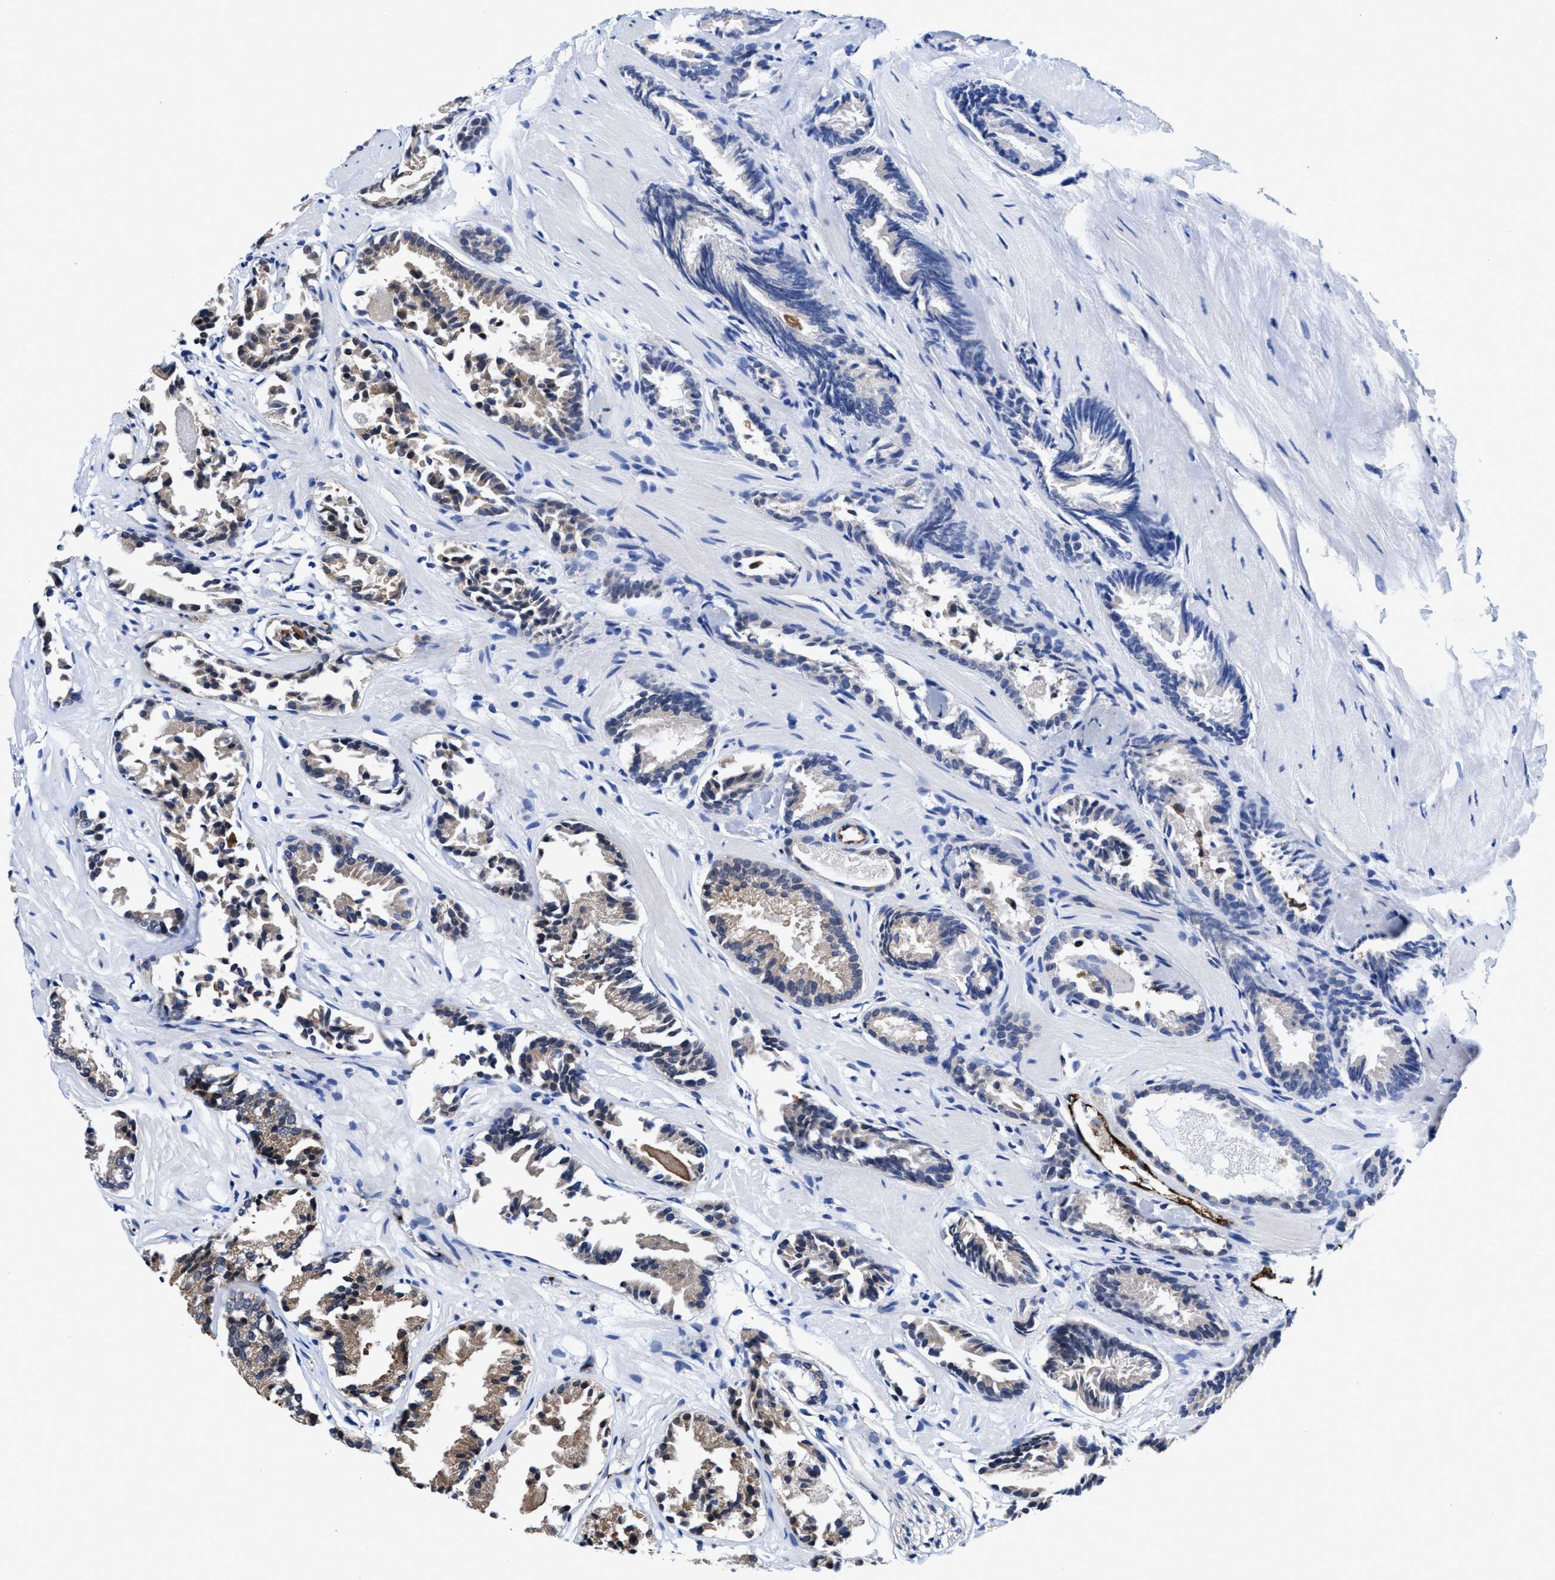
{"staining": {"intensity": "weak", "quantity": "25%-75%", "location": "cytoplasmic/membranous"}, "tissue": "prostate cancer", "cell_type": "Tumor cells", "image_type": "cancer", "snomed": [{"axis": "morphology", "description": "Adenocarcinoma, Low grade"}, {"axis": "topography", "description": "Prostate"}], "caption": "Prostate low-grade adenocarcinoma stained for a protein demonstrates weak cytoplasmic/membranous positivity in tumor cells. (DAB (3,3'-diaminobenzidine) IHC with brightfield microscopy, high magnification).", "gene": "ACLY", "patient": {"sex": "male", "age": 51}}